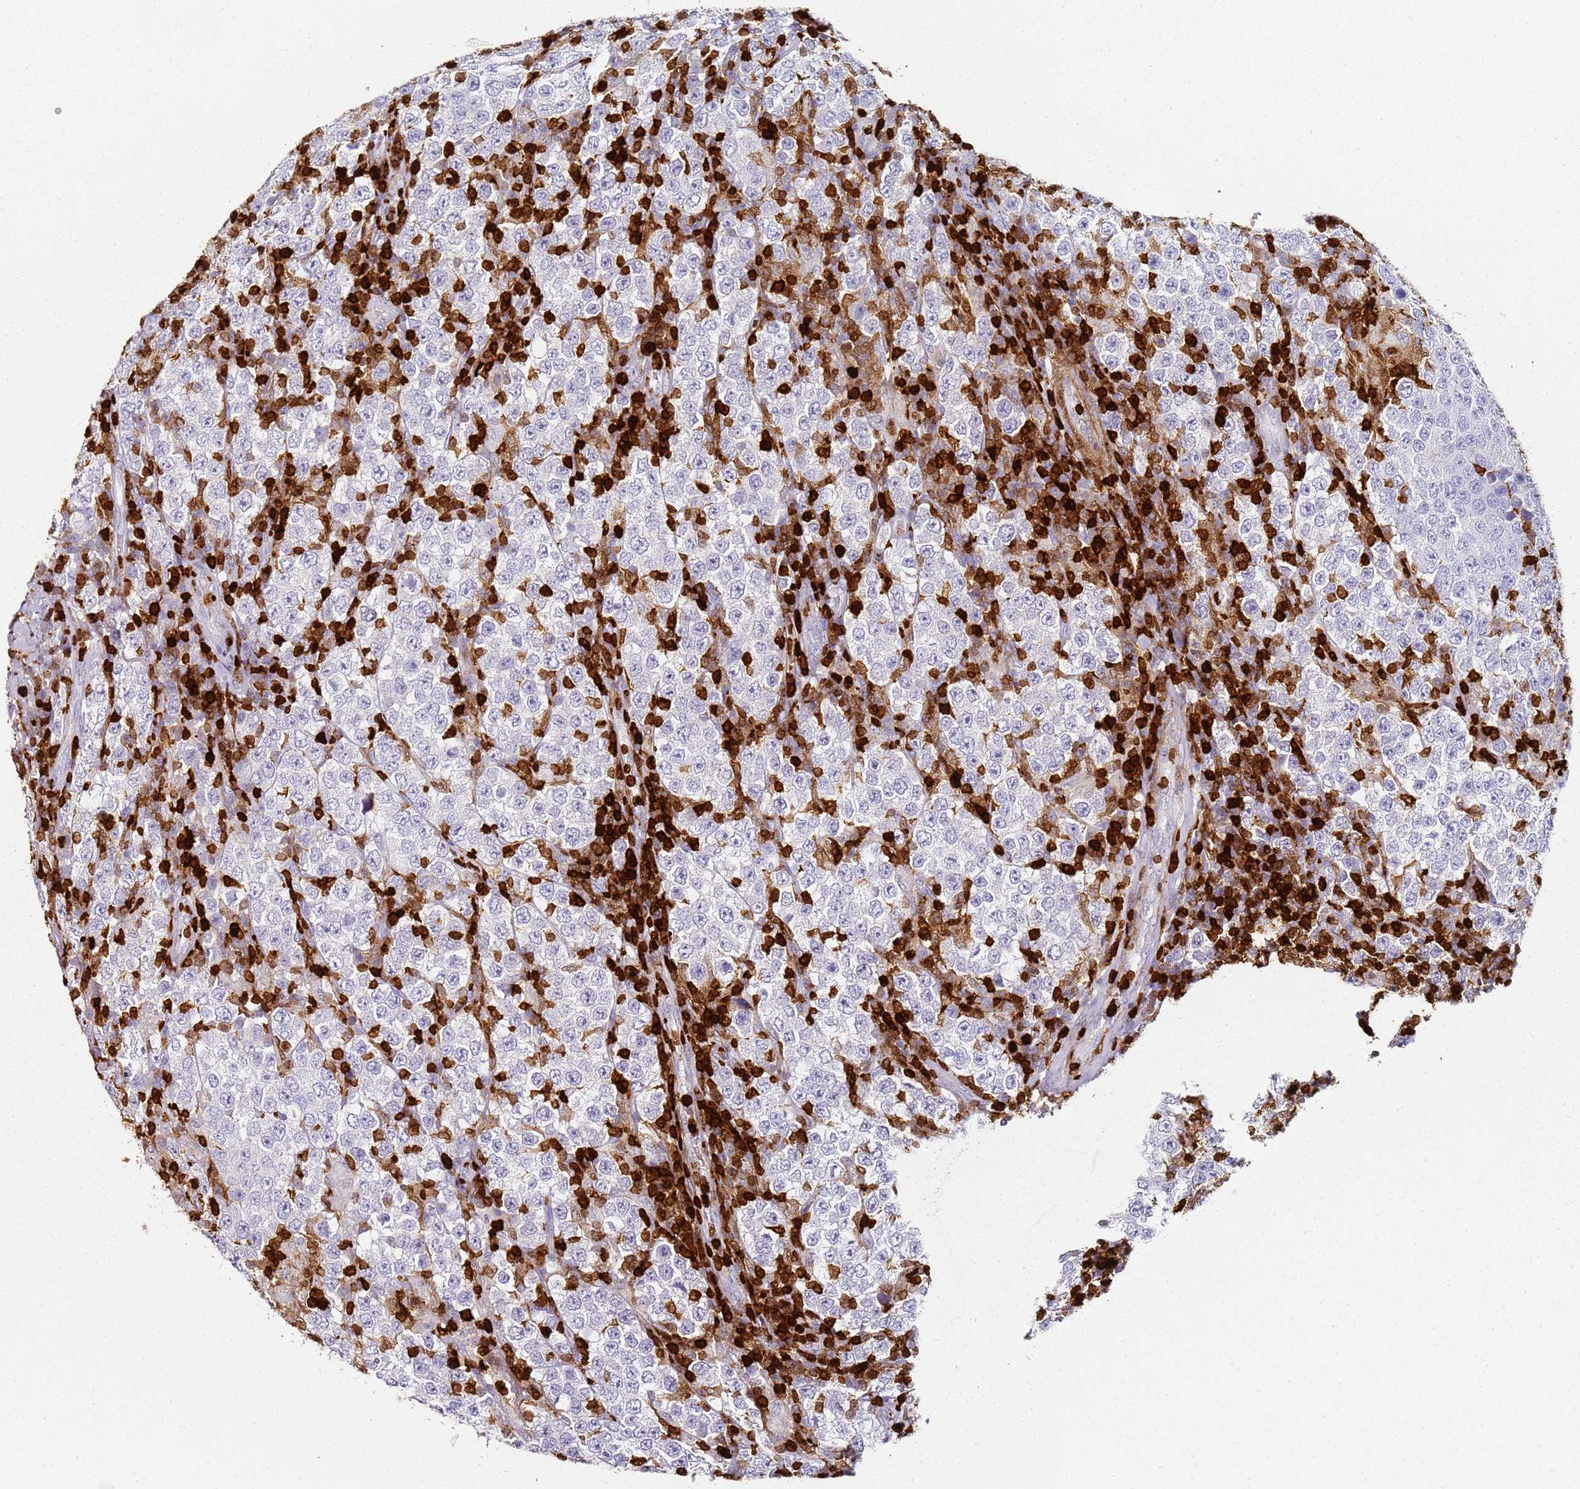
{"staining": {"intensity": "negative", "quantity": "none", "location": "none"}, "tissue": "testis cancer", "cell_type": "Tumor cells", "image_type": "cancer", "snomed": [{"axis": "morphology", "description": "Normal tissue, NOS"}, {"axis": "morphology", "description": "Urothelial carcinoma, High grade"}, {"axis": "morphology", "description": "Seminoma, NOS"}, {"axis": "morphology", "description": "Carcinoma, Embryonal, NOS"}, {"axis": "topography", "description": "Urinary bladder"}, {"axis": "topography", "description": "Testis"}], "caption": "Immunohistochemical staining of human testis cancer reveals no significant expression in tumor cells.", "gene": "S100A4", "patient": {"sex": "male", "age": 41}}